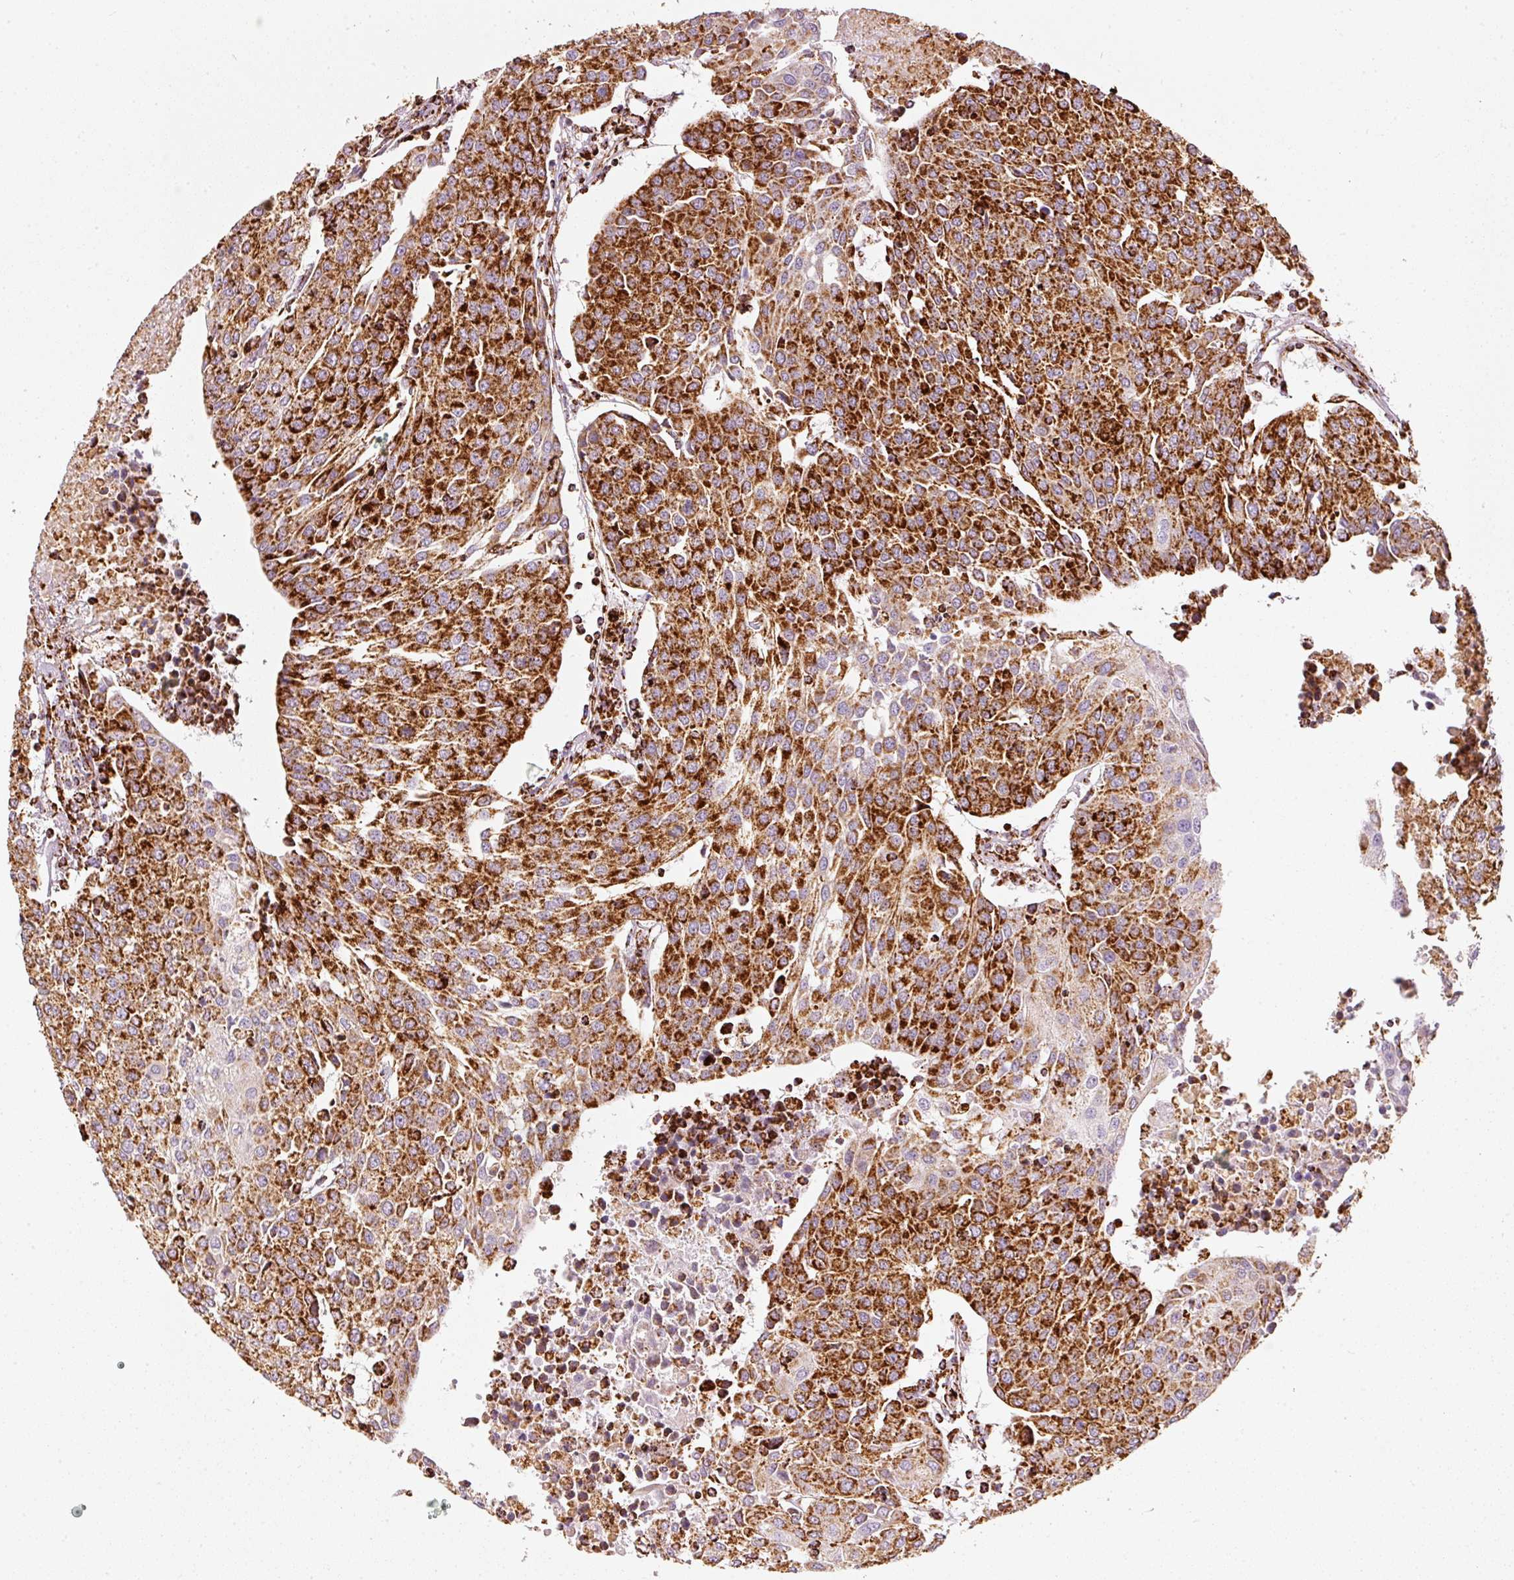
{"staining": {"intensity": "strong", "quantity": ">75%", "location": "cytoplasmic/membranous"}, "tissue": "urothelial cancer", "cell_type": "Tumor cells", "image_type": "cancer", "snomed": [{"axis": "morphology", "description": "Urothelial carcinoma, High grade"}, {"axis": "topography", "description": "Urinary bladder"}], "caption": "Immunohistochemistry histopathology image of urothelial cancer stained for a protein (brown), which exhibits high levels of strong cytoplasmic/membranous positivity in approximately >75% of tumor cells.", "gene": "MT-CO2", "patient": {"sex": "female", "age": 85}}